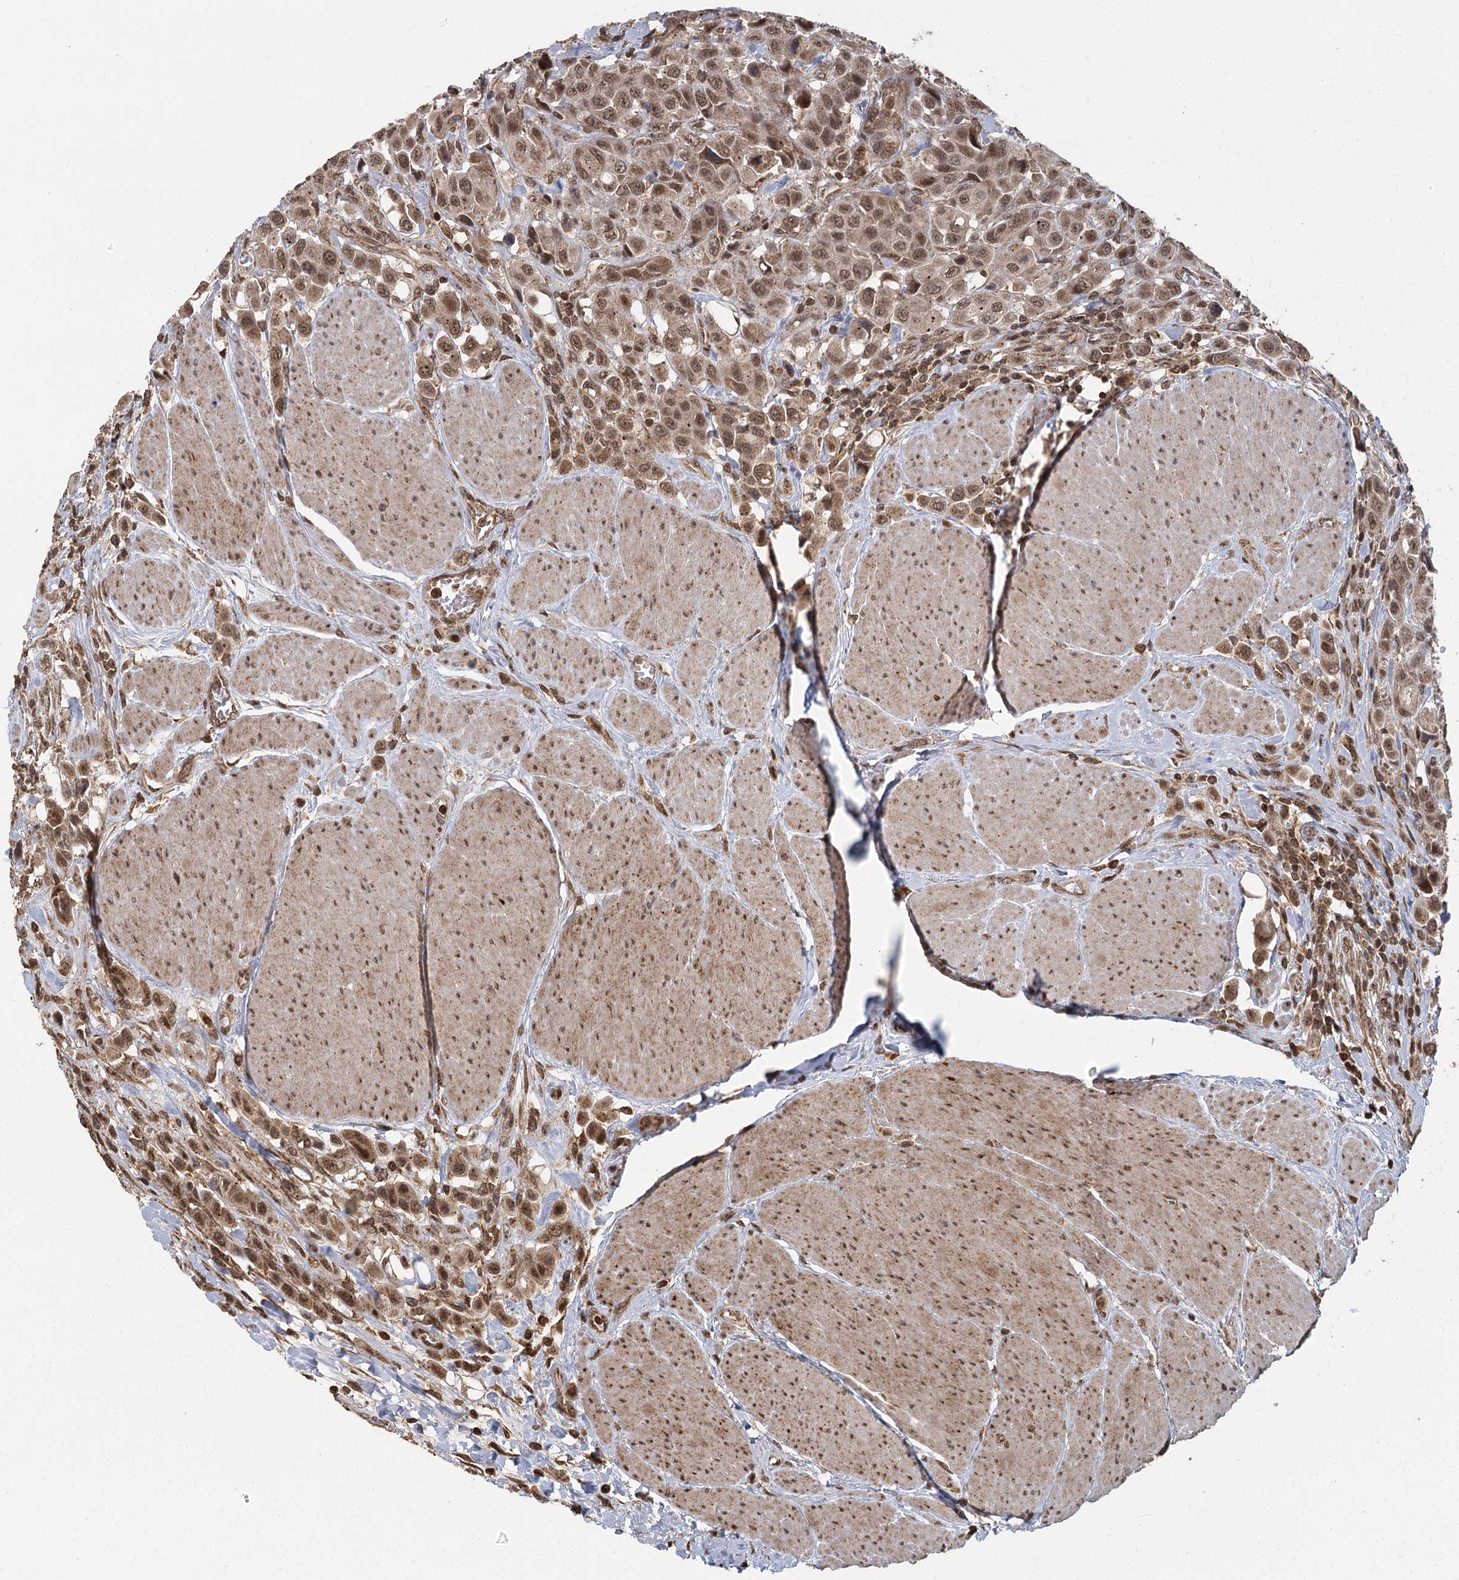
{"staining": {"intensity": "moderate", "quantity": ">75%", "location": "cytoplasmic/membranous,nuclear"}, "tissue": "urothelial cancer", "cell_type": "Tumor cells", "image_type": "cancer", "snomed": [{"axis": "morphology", "description": "Urothelial carcinoma, High grade"}, {"axis": "topography", "description": "Urinary bladder"}], "caption": "About >75% of tumor cells in urothelial cancer display moderate cytoplasmic/membranous and nuclear protein positivity as visualized by brown immunohistochemical staining.", "gene": "MICU1", "patient": {"sex": "male", "age": 50}}